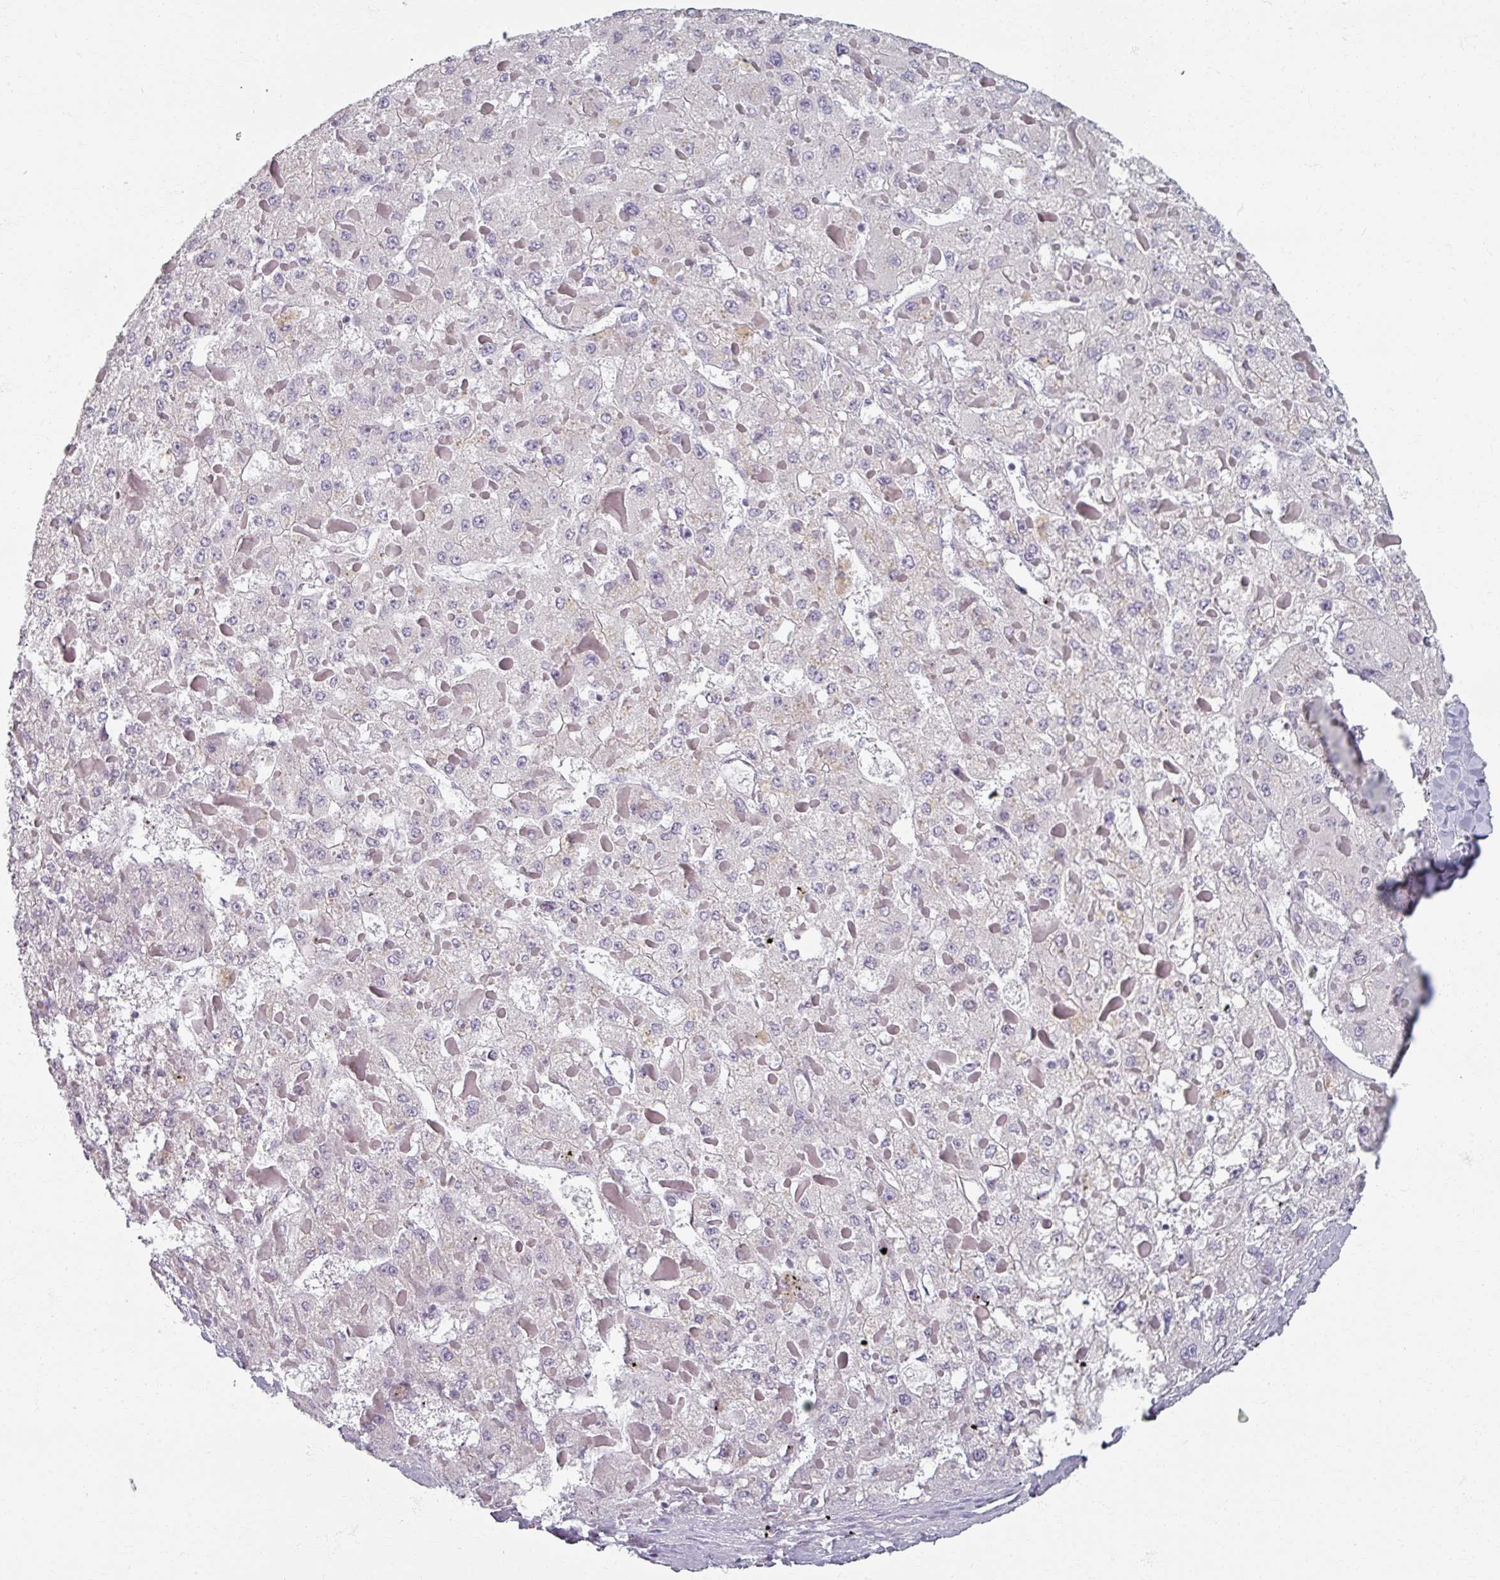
{"staining": {"intensity": "negative", "quantity": "none", "location": "none"}, "tissue": "liver cancer", "cell_type": "Tumor cells", "image_type": "cancer", "snomed": [{"axis": "morphology", "description": "Carcinoma, Hepatocellular, NOS"}, {"axis": "topography", "description": "Liver"}], "caption": "IHC micrograph of neoplastic tissue: liver hepatocellular carcinoma stained with DAB demonstrates no significant protein staining in tumor cells.", "gene": "RIPOR3", "patient": {"sex": "female", "age": 73}}